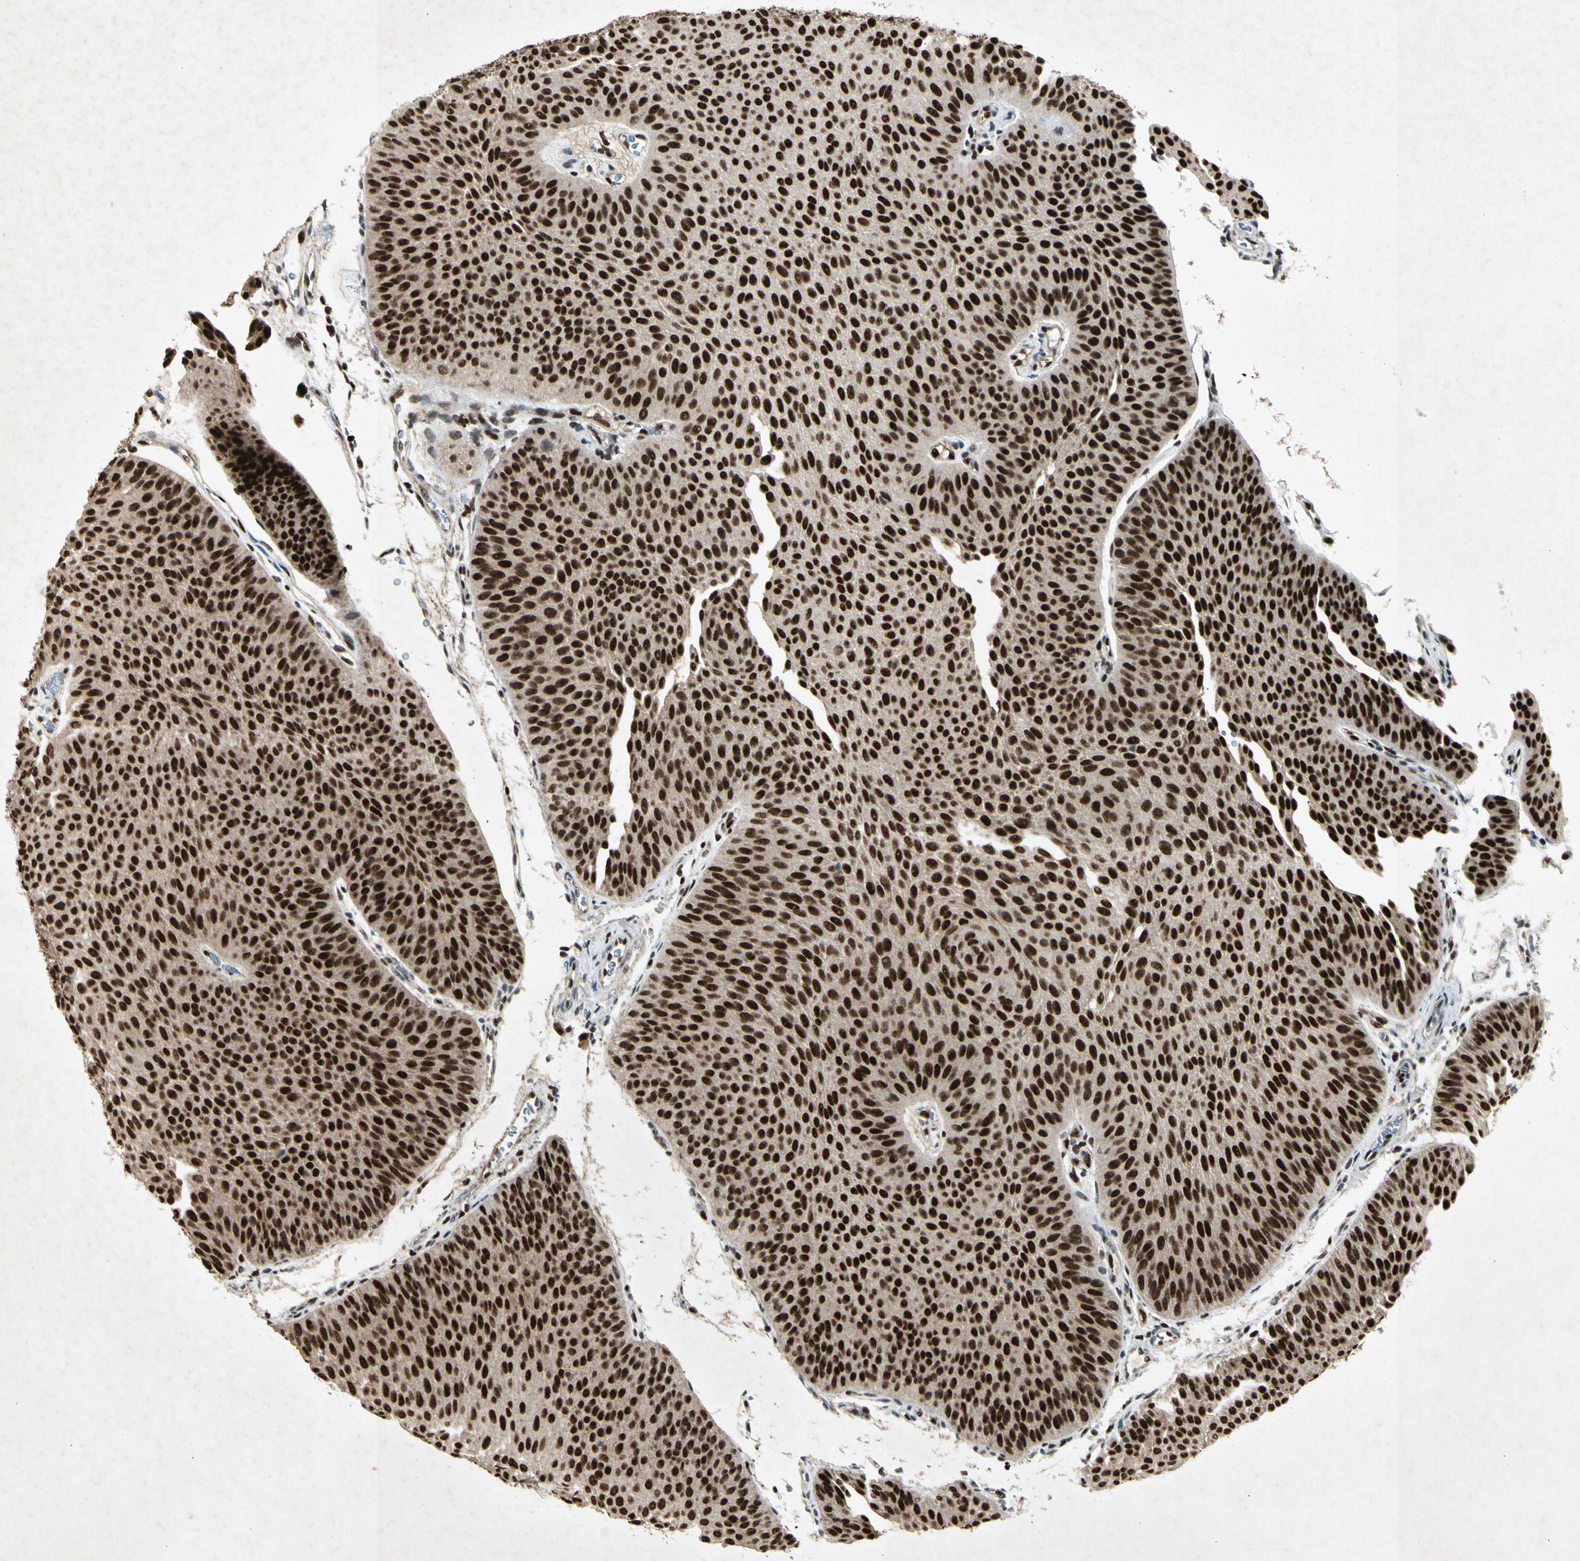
{"staining": {"intensity": "strong", "quantity": ">75%", "location": "nuclear"}, "tissue": "urothelial cancer", "cell_type": "Tumor cells", "image_type": "cancer", "snomed": [{"axis": "morphology", "description": "Urothelial carcinoma, Low grade"}, {"axis": "topography", "description": "Urinary bladder"}], "caption": "Low-grade urothelial carcinoma stained with a brown dye demonstrates strong nuclear positive positivity in approximately >75% of tumor cells.", "gene": "RNF43", "patient": {"sex": "female", "age": 60}}